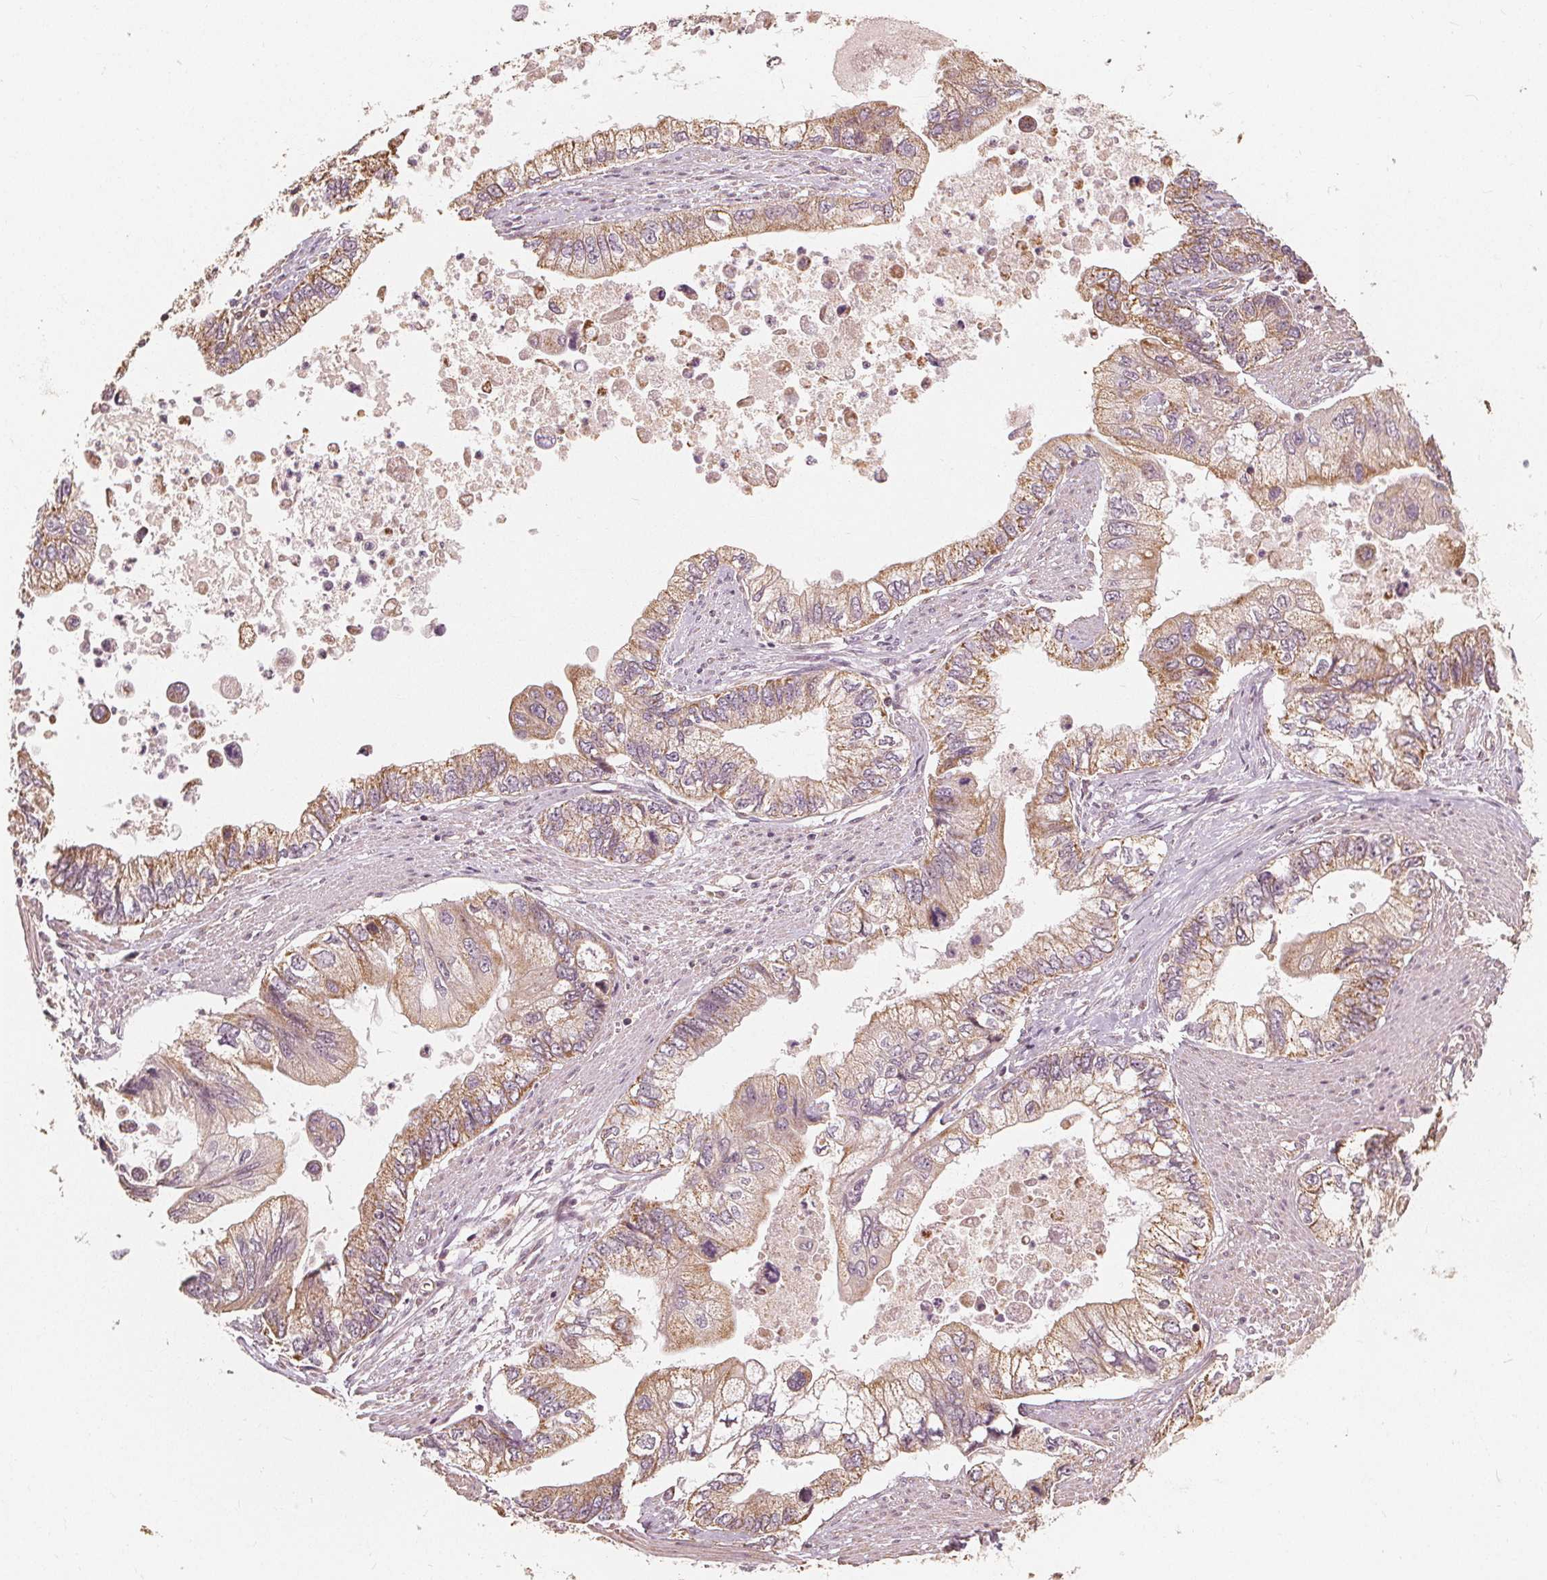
{"staining": {"intensity": "weak", "quantity": ">75%", "location": "cytoplasmic/membranous"}, "tissue": "stomach cancer", "cell_type": "Tumor cells", "image_type": "cancer", "snomed": [{"axis": "morphology", "description": "Adenocarcinoma, NOS"}, {"axis": "topography", "description": "Pancreas"}, {"axis": "topography", "description": "Stomach, upper"}], "caption": "Immunohistochemistry (IHC) histopathology image of neoplastic tissue: human stomach cancer stained using immunohistochemistry shows low levels of weak protein expression localized specifically in the cytoplasmic/membranous of tumor cells, appearing as a cytoplasmic/membranous brown color.", "gene": "PEX26", "patient": {"sex": "male", "age": 77}}